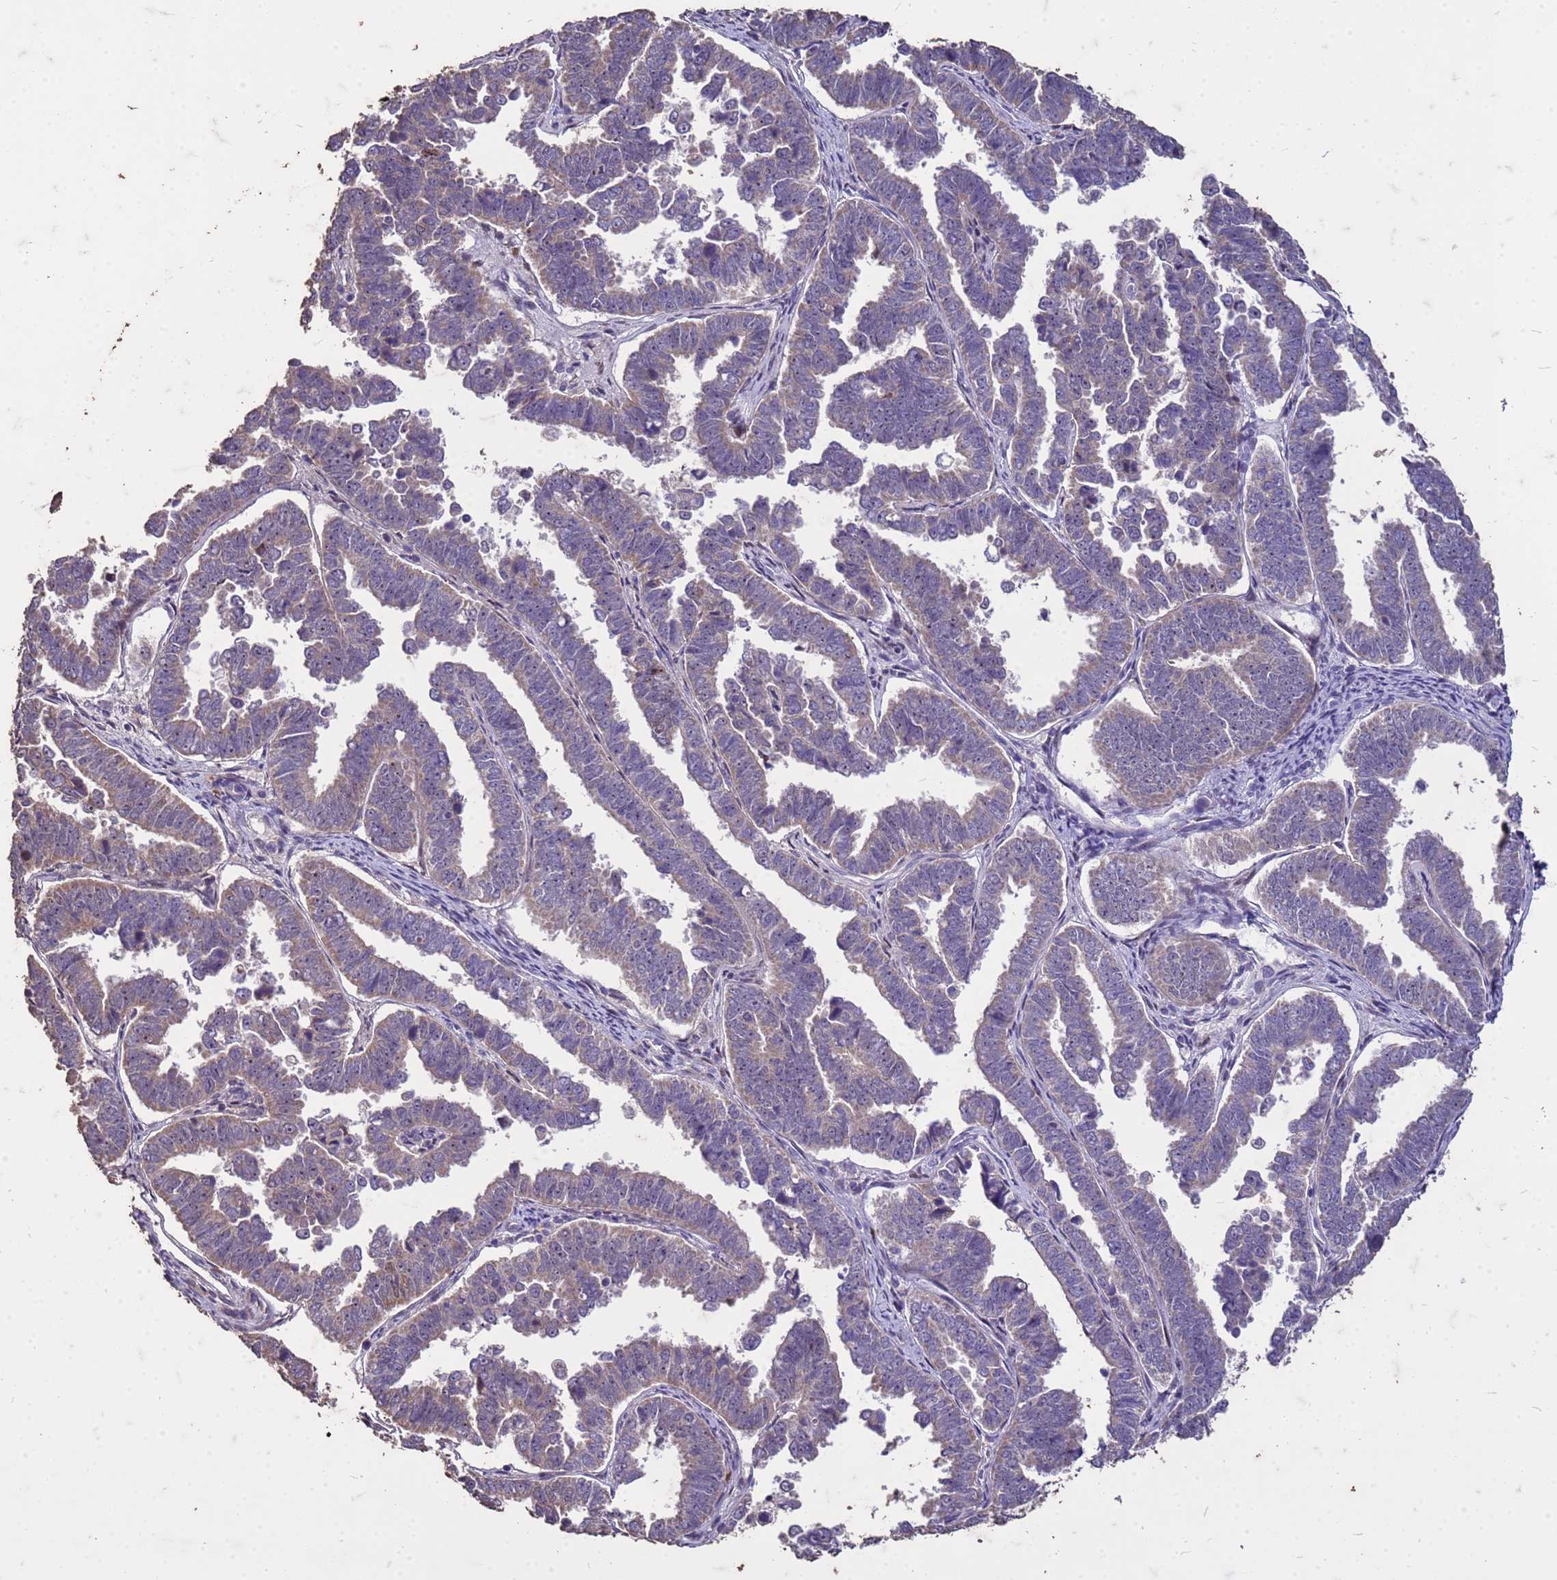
{"staining": {"intensity": "negative", "quantity": "none", "location": "none"}, "tissue": "endometrial cancer", "cell_type": "Tumor cells", "image_type": "cancer", "snomed": [{"axis": "morphology", "description": "Adenocarcinoma, NOS"}, {"axis": "topography", "description": "Endometrium"}], "caption": "IHC photomicrograph of human endometrial cancer stained for a protein (brown), which reveals no staining in tumor cells.", "gene": "FAM184B", "patient": {"sex": "female", "age": 75}}